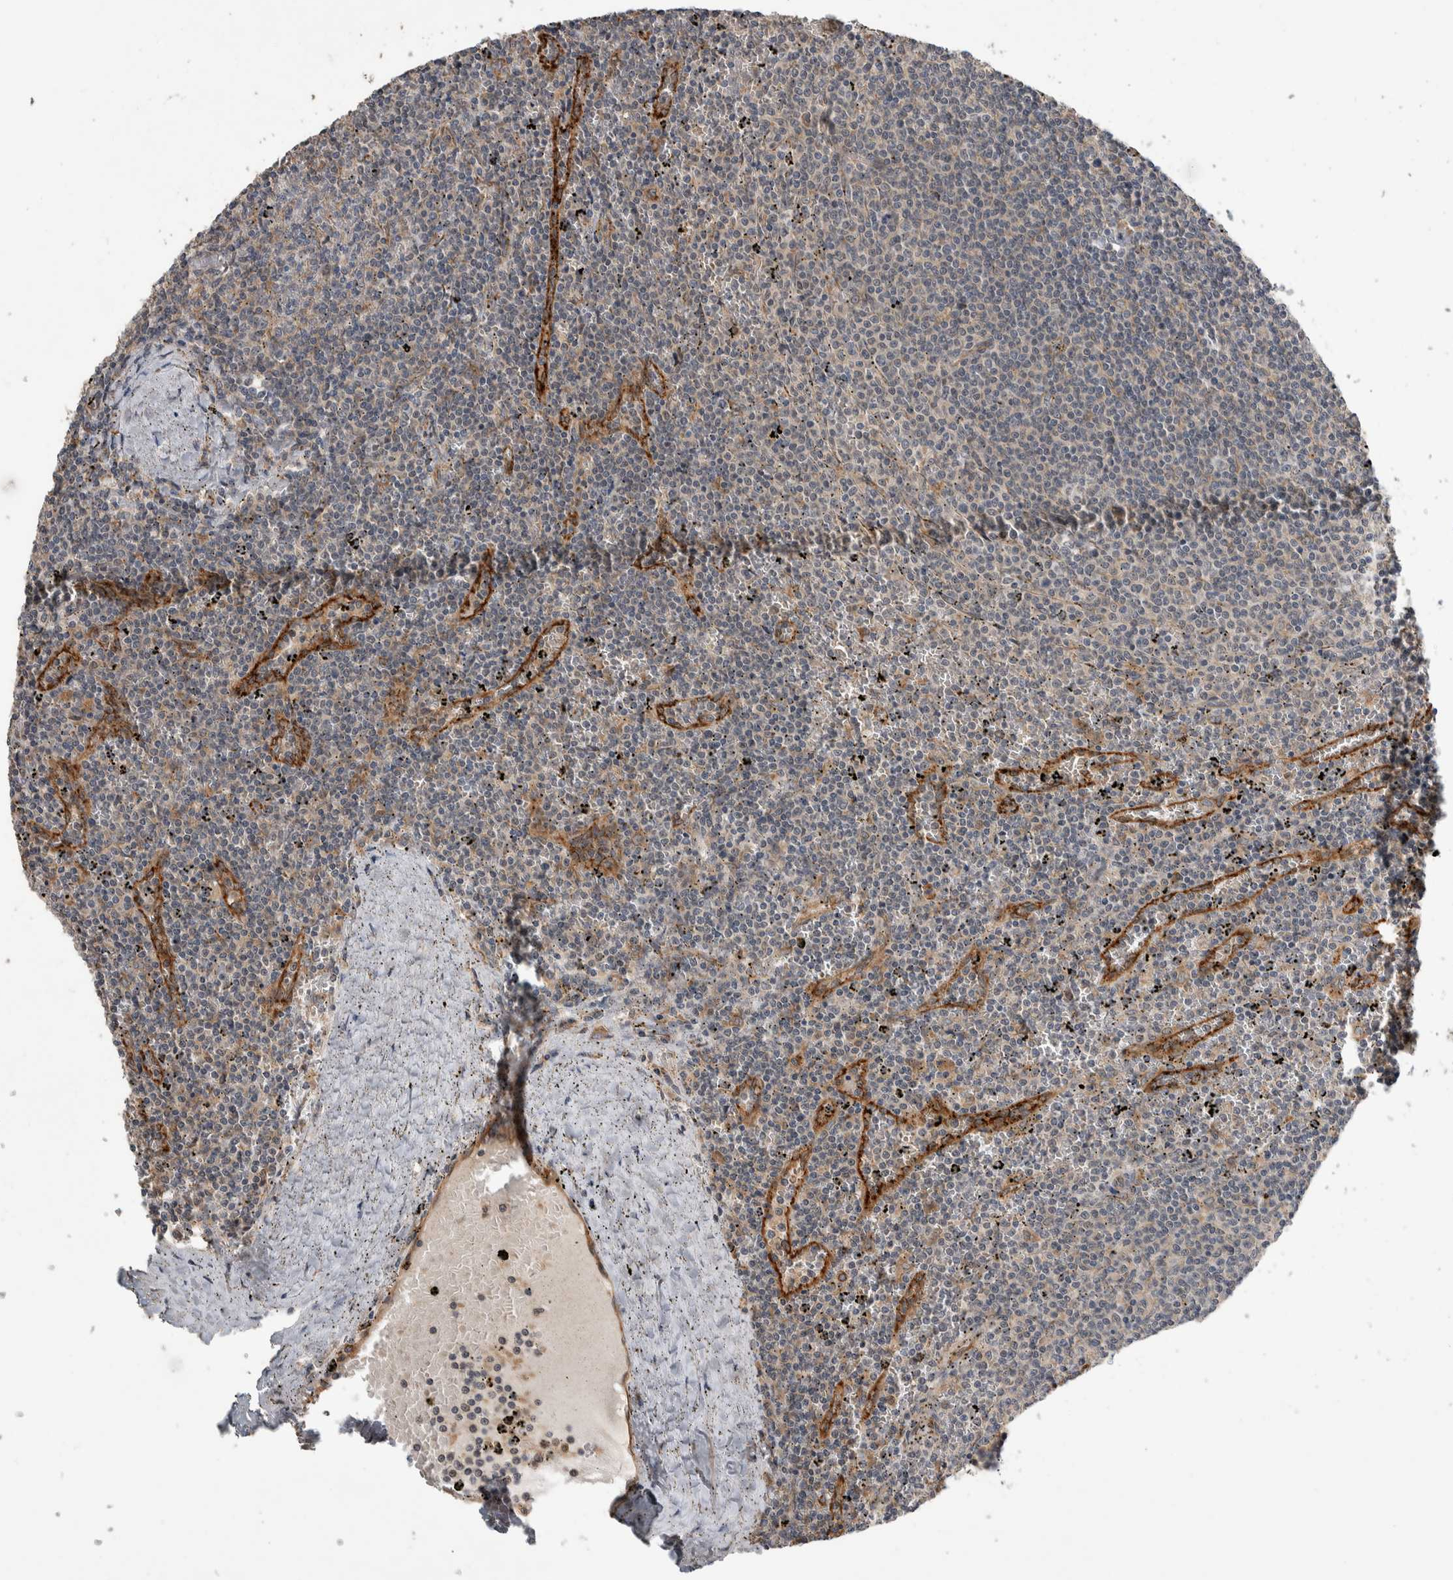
{"staining": {"intensity": "negative", "quantity": "none", "location": "none"}, "tissue": "lymphoma", "cell_type": "Tumor cells", "image_type": "cancer", "snomed": [{"axis": "morphology", "description": "Malignant lymphoma, non-Hodgkin's type, Low grade"}, {"axis": "topography", "description": "Spleen"}], "caption": "There is no significant positivity in tumor cells of malignant lymphoma, non-Hodgkin's type (low-grade).", "gene": "PRDM4", "patient": {"sex": "female", "age": 50}}